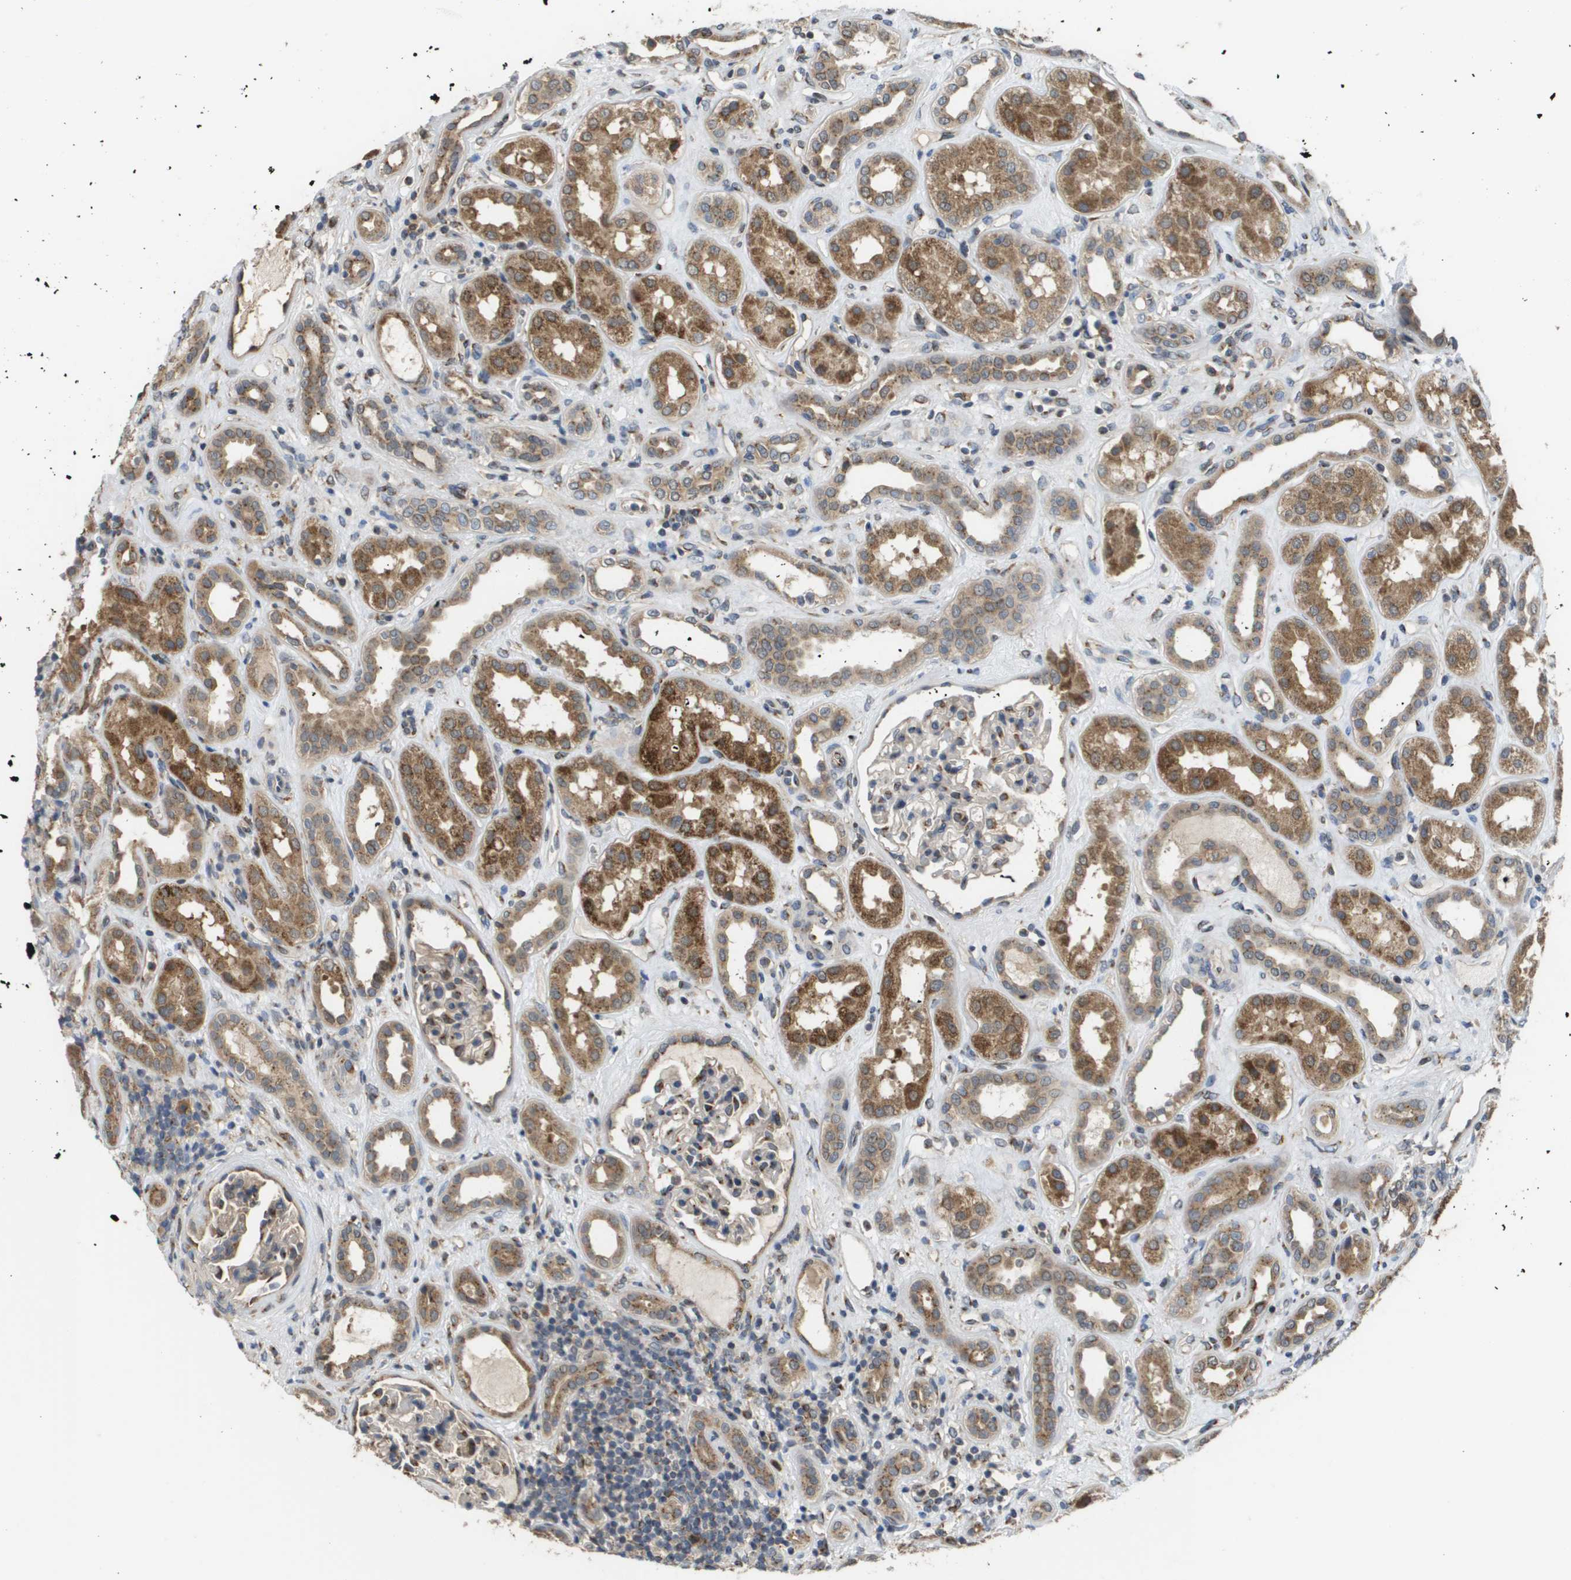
{"staining": {"intensity": "moderate", "quantity": "25%-75%", "location": "cytoplasmic/membranous"}, "tissue": "kidney", "cell_type": "Cells in glomeruli", "image_type": "normal", "snomed": [{"axis": "morphology", "description": "Normal tissue, NOS"}, {"axis": "topography", "description": "Kidney"}], "caption": "Immunohistochemistry (IHC) photomicrograph of normal kidney: kidney stained using immunohistochemistry (IHC) exhibits medium levels of moderate protein expression localized specifically in the cytoplasmic/membranous of cells in glomeruli, appearing as a cytoplasmic/membranous brown color.", "gene": "PCK1", "patient": {"sex": "male", "age": 59}}